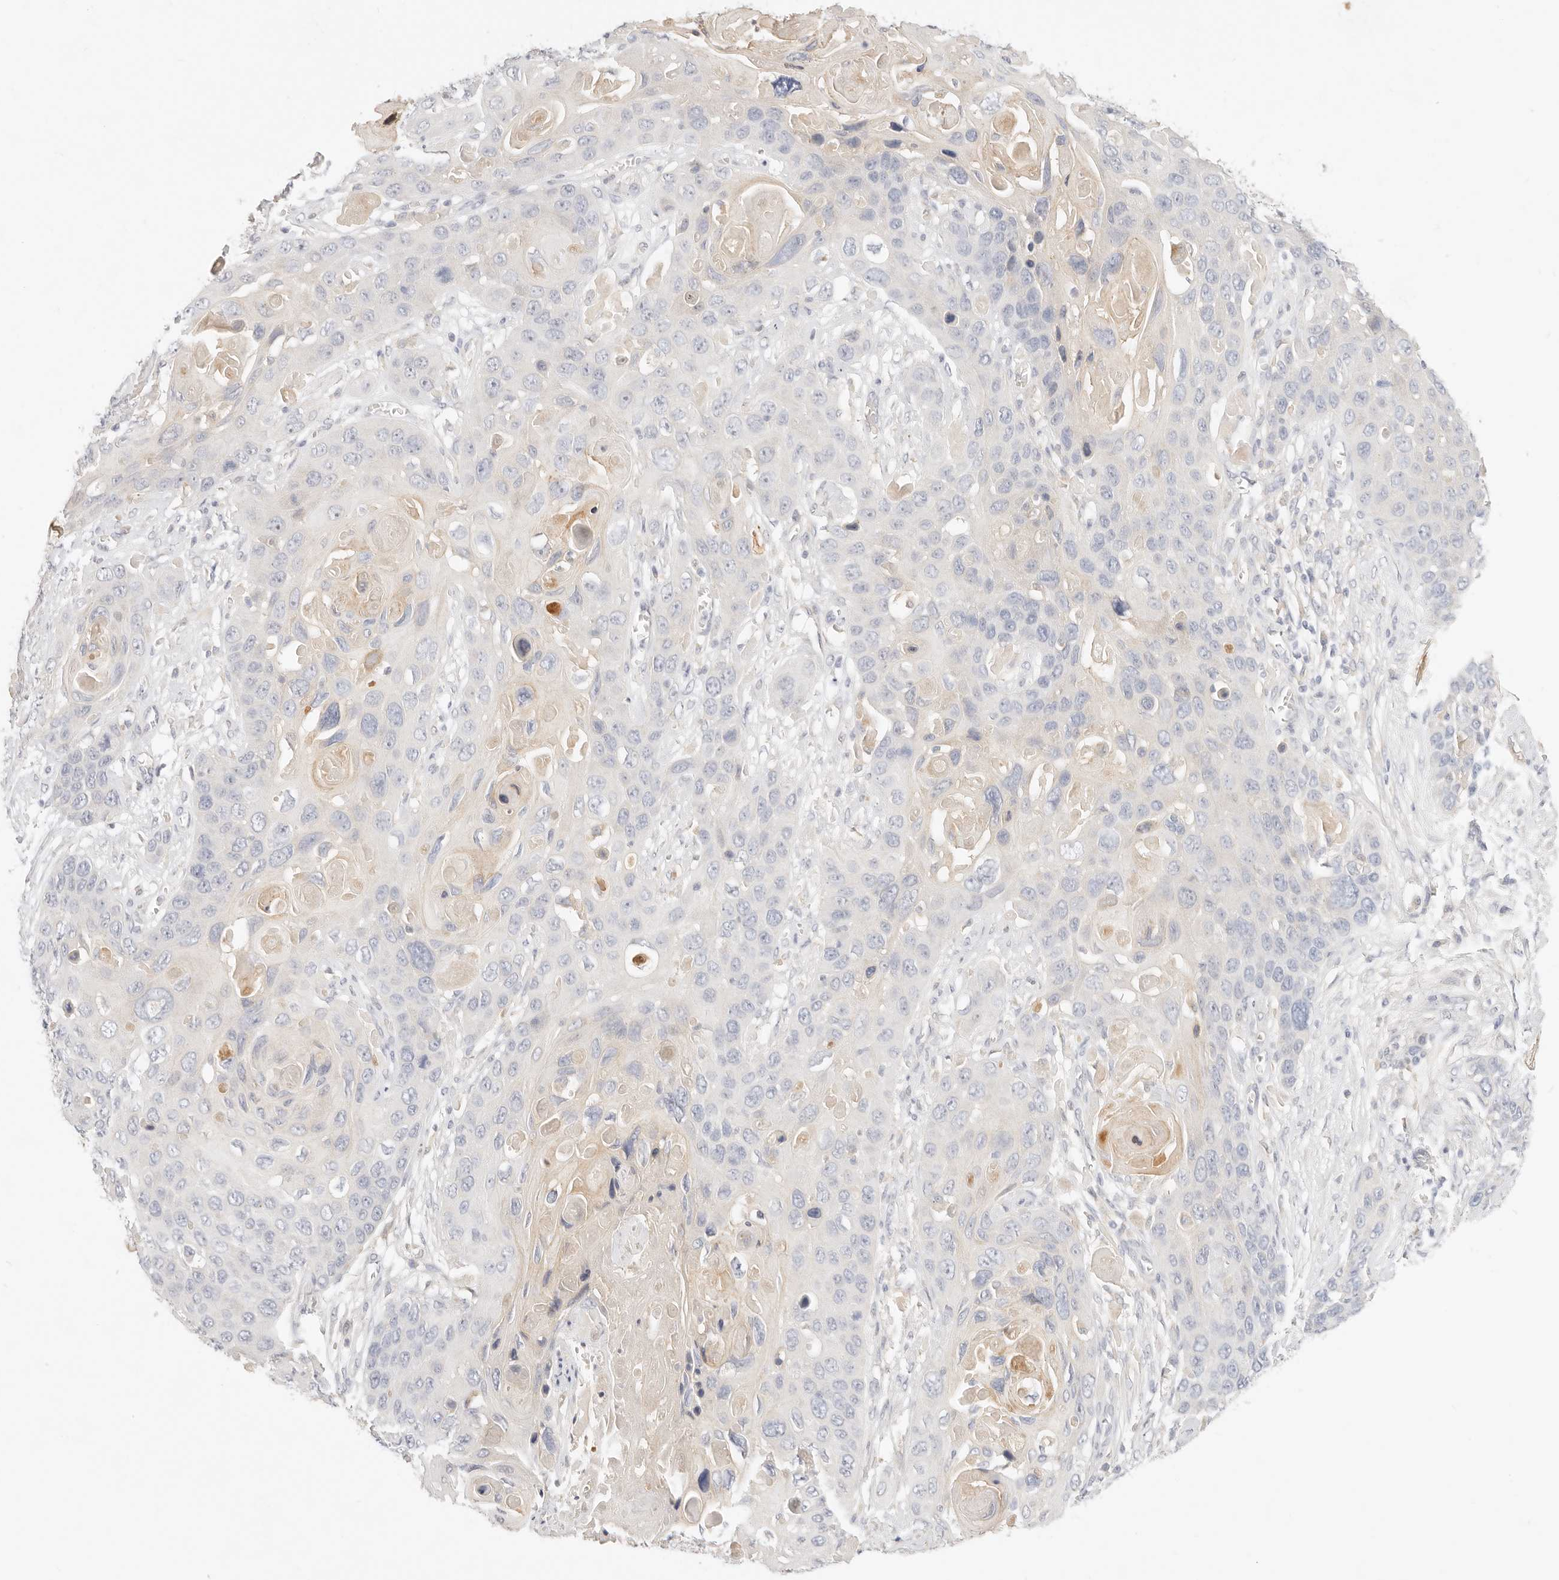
{"staining": {"intensity": "negative", "quantity": "none", "location": "none"}, "tissue": "skin cancer", "cell_type": "Tumor cells", "image_type": "cancer", "snomed": [{"axis": "morphology", "description": "Squamous cell carcinoma, NOS"}, {"axis": "topography", "description": "Skin"}], "caption": "Human skin cancer (squamous cell carcinoma) stained for a protein using IHC reveals no staining in tumor cells.", "gene": "ACOX1", "patient": {"sex": "male", "age": 55}}